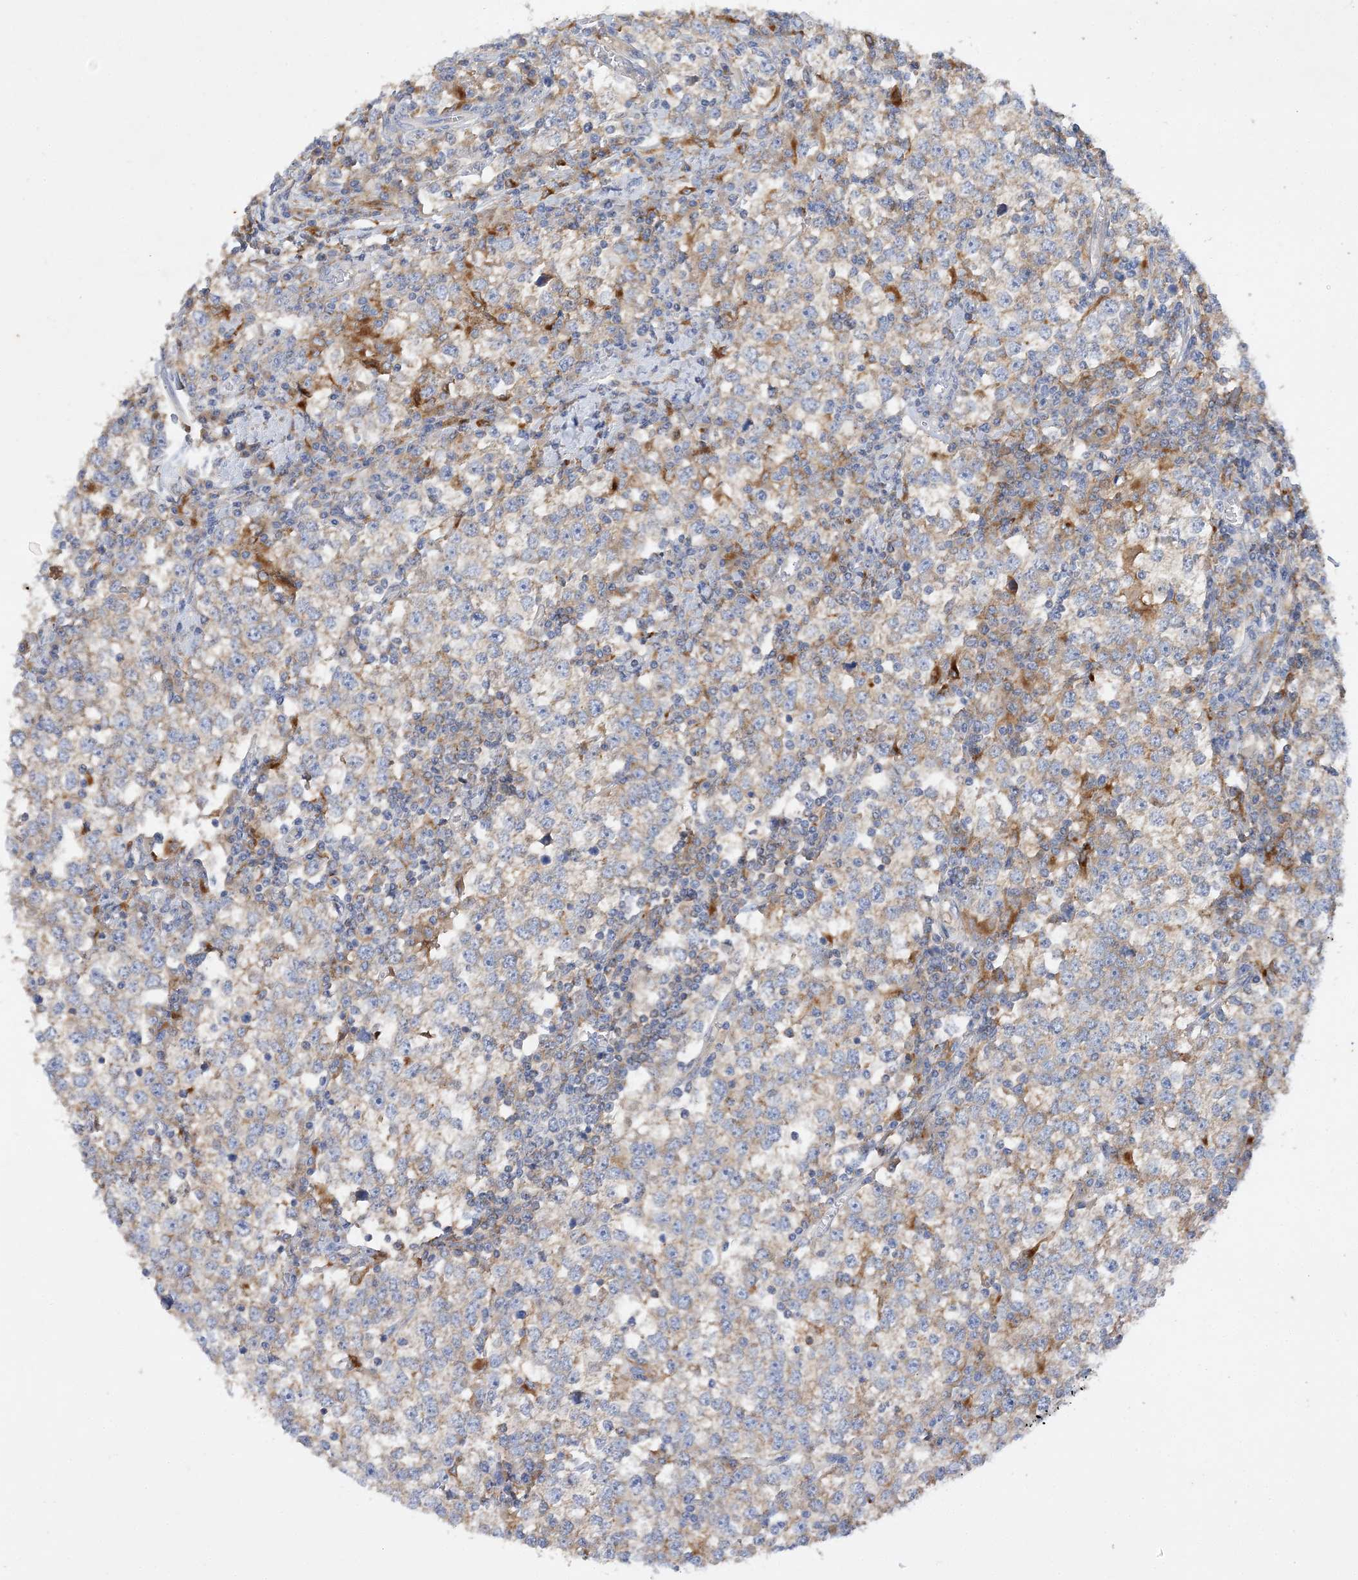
{"staining": {"intensity": "weak", "quantity": ">75%", "location": "cytoplasmic/membranous"}, "tissue": "testis cancer", "cell_type": "Tumor cells", "image_type": "cancer", "snomed": [{"axis": "morphology", "description": "Seminoma, NOS"}, {"axis": "topography", "description": "Testis"}], "caption": "An image of testis cancer stained for a protein displays weak cytoplasmic/membranous brown staining in tumor cells. (IHC, brightfield microscopy, high magnification).", "gene": "GRINA", "patient": {"sex": "male", "age": 65}}